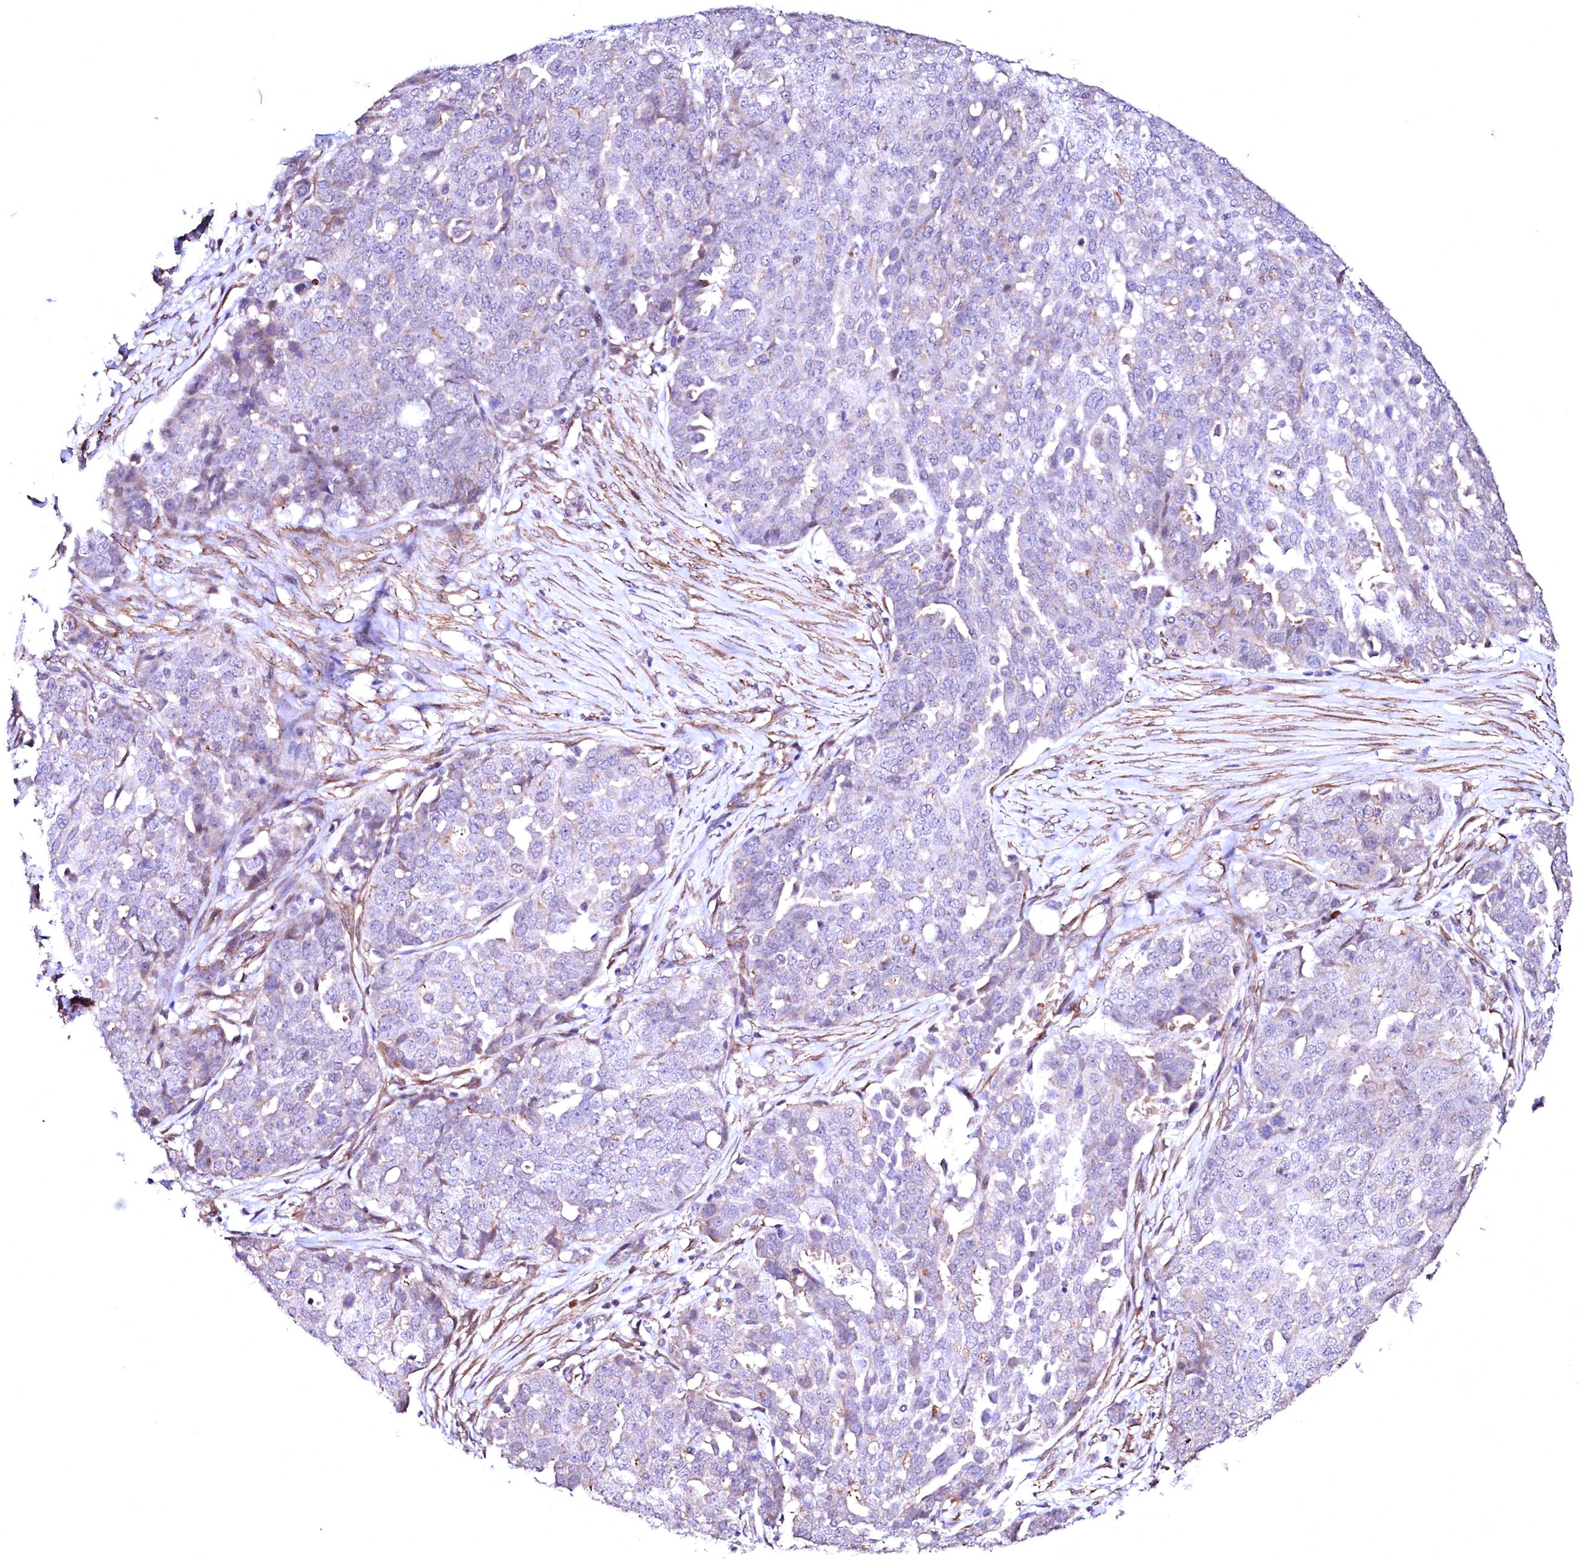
{"staining": {"intensity": "negative", "quantity": "none", "location": "none"}, "tissue": "ovarian cancer", "cell_type": "Tumor cells", "image_type": "cancer", "snomed": [{"axis": "morphology", "description": "Cystadenocarcinoma, serous, NOS"}, {"axis": "topography", "description": "Soft tissue"}, {"axis": "topography", "description": "Ovary"}], "caption": "An image of ovarian cancer (serous cystadenocarcinoma) stained for a protein demonstrates no brown staining in tumor cells.", "gene": "GPR176", "patient": {"sex": "female", "age": 57}}